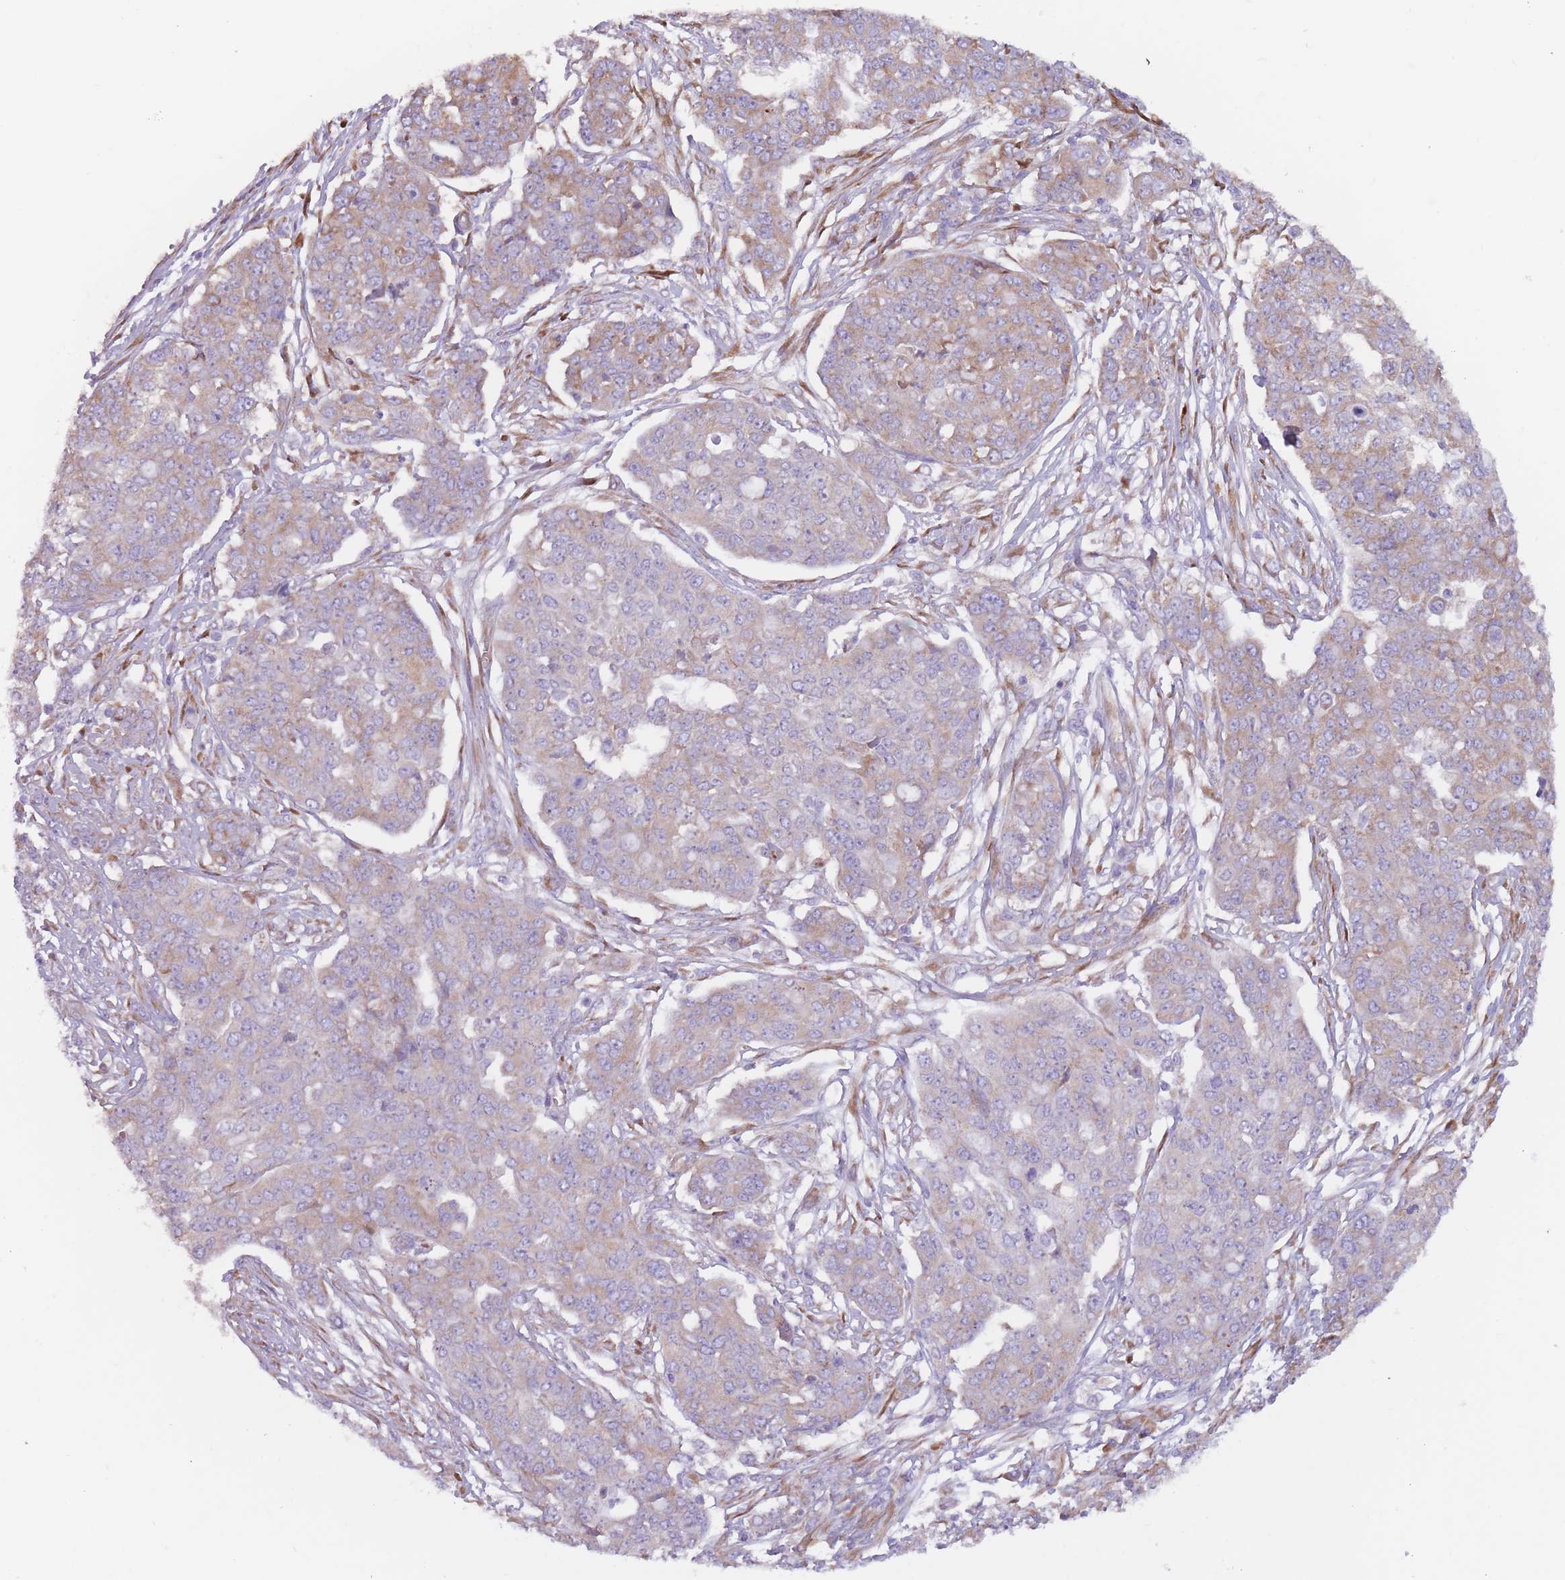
{"staining": {"intensity": "weak", "quantity": "25%-75%", "location": "cytoplasmic/membranous"}, "tissue": "ovarian cancer", "cell_type": "Tumor cells", "image_type": "cancer", "snomed": [{"axis": "morphology", "description": "Cystadenocarcinoma, serous, NOS"}, {"axis": "topography", "description": "Soft tissue"}, {"axis": "topography", "description": "Ovary"}], "caption": "Protein expression by immunohistochemistry (IHC) reveals weak cytoplasmic/membranous positivity in about 25%-75% of tumor cells in ovarian serous cystadenocarcinoma. The staining is performed using DAB (3,3'-diaminobenzidine) brown chromogen to label protein expression. The nuclei are counter-stained blue using hematoxylin.", "gene": "RPL18", "patient": {"sex": "female", "age": 57}}